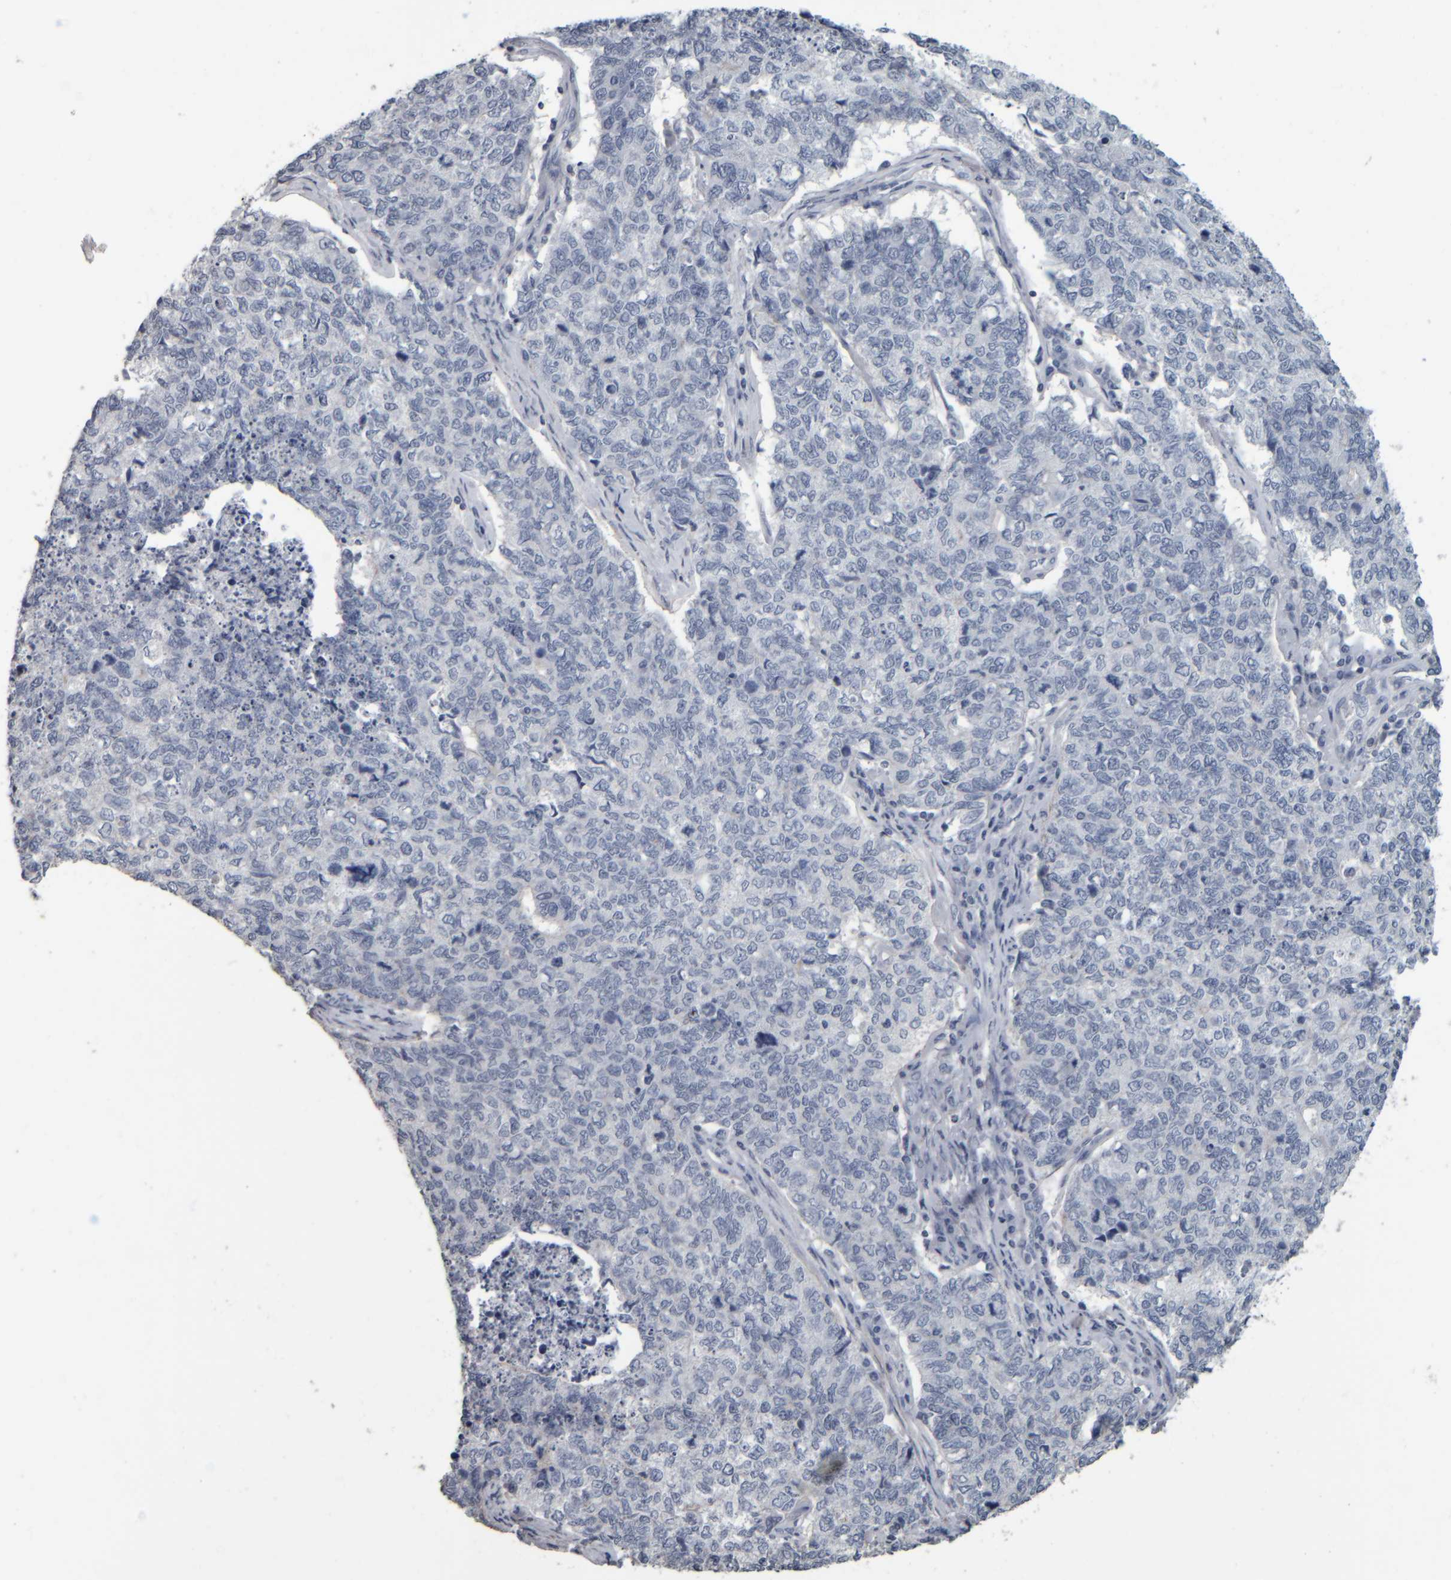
{"staining": {"intensity": "negative", "quantity": "none", "location": "none"}, "tissue": "cervical cancer", "cell_type": "Tumor cells", "image_type": "cancer", "snomed": [{"axis": "morphology", "description": "Squamous cell carcinoma, NOS"}, {"axis": "topography", "description": "Cervix"}], "caption": "Immunohistochemistry image of neoplastic tissue: cervical cancer stained with DAB (3,3'-diaminobenzidine) exhibits no significant protein expression in tumor cells. (Stains: DAB (3,3'-diaminobenzidine) immunohistochemistry with hematoxylin counter stain, Microscopy: brightfield microscopy at high magnification).", "gene": "CAVIN4", "patient": {"sex": "female", "age": 63}}